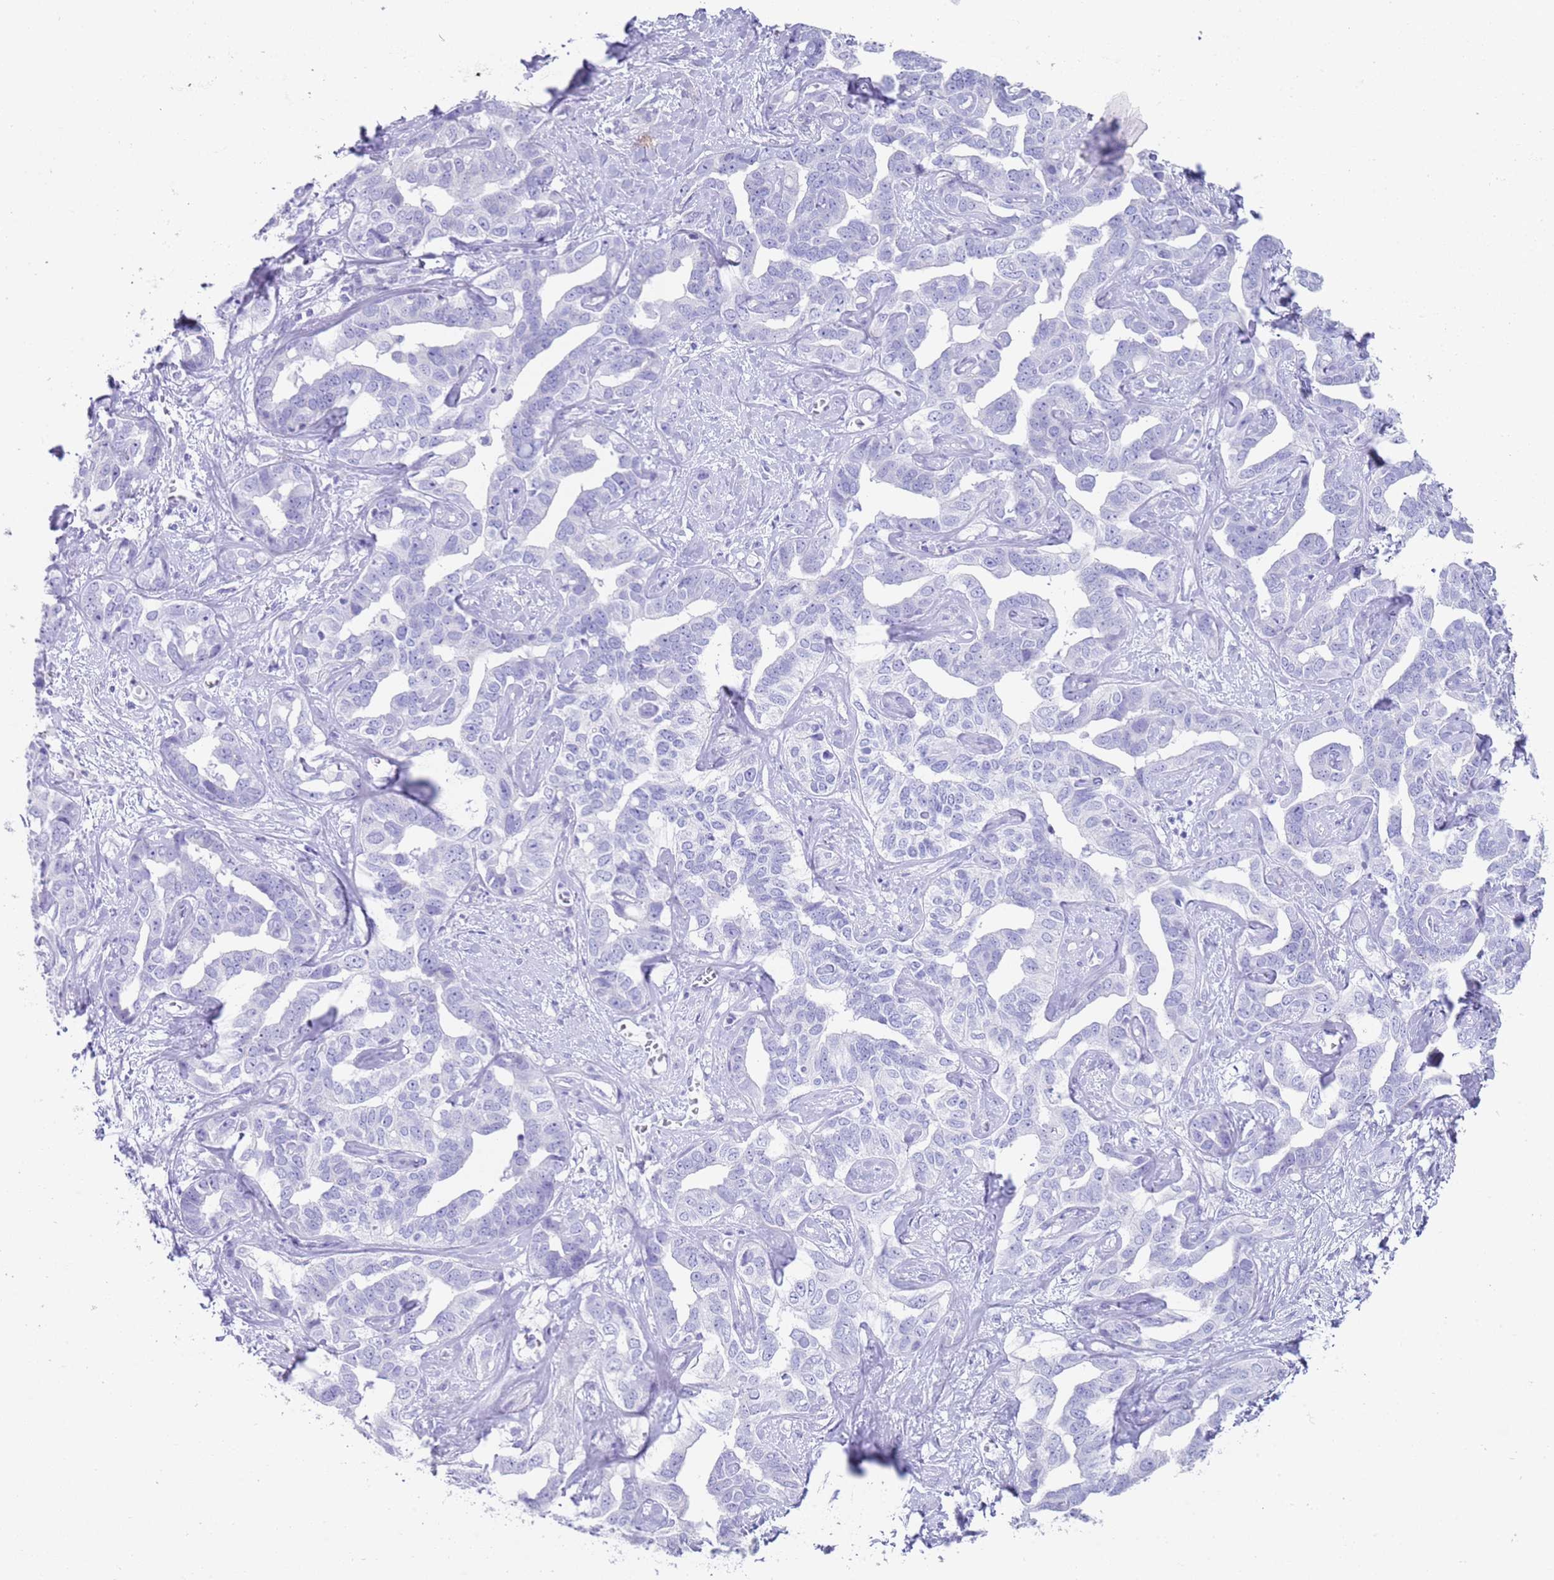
{"staining": {"intensity": "negative", "quantity": "none", "location": "none"}, "tissue": "liver cancer", "cell_type": "Tumor cells", "image_type": "cancer", "snomed": [{"axis": "morphology", "description": "Cholangiocarcinoma"}, {"axis": "topography", "description": "Liver"}], "caption": "Tumor cells are negative for brown protein staining in cholangiocarcinoma (liver).", "gene": "CPXM2", "patient": {"sex": "male", "age": 59}}